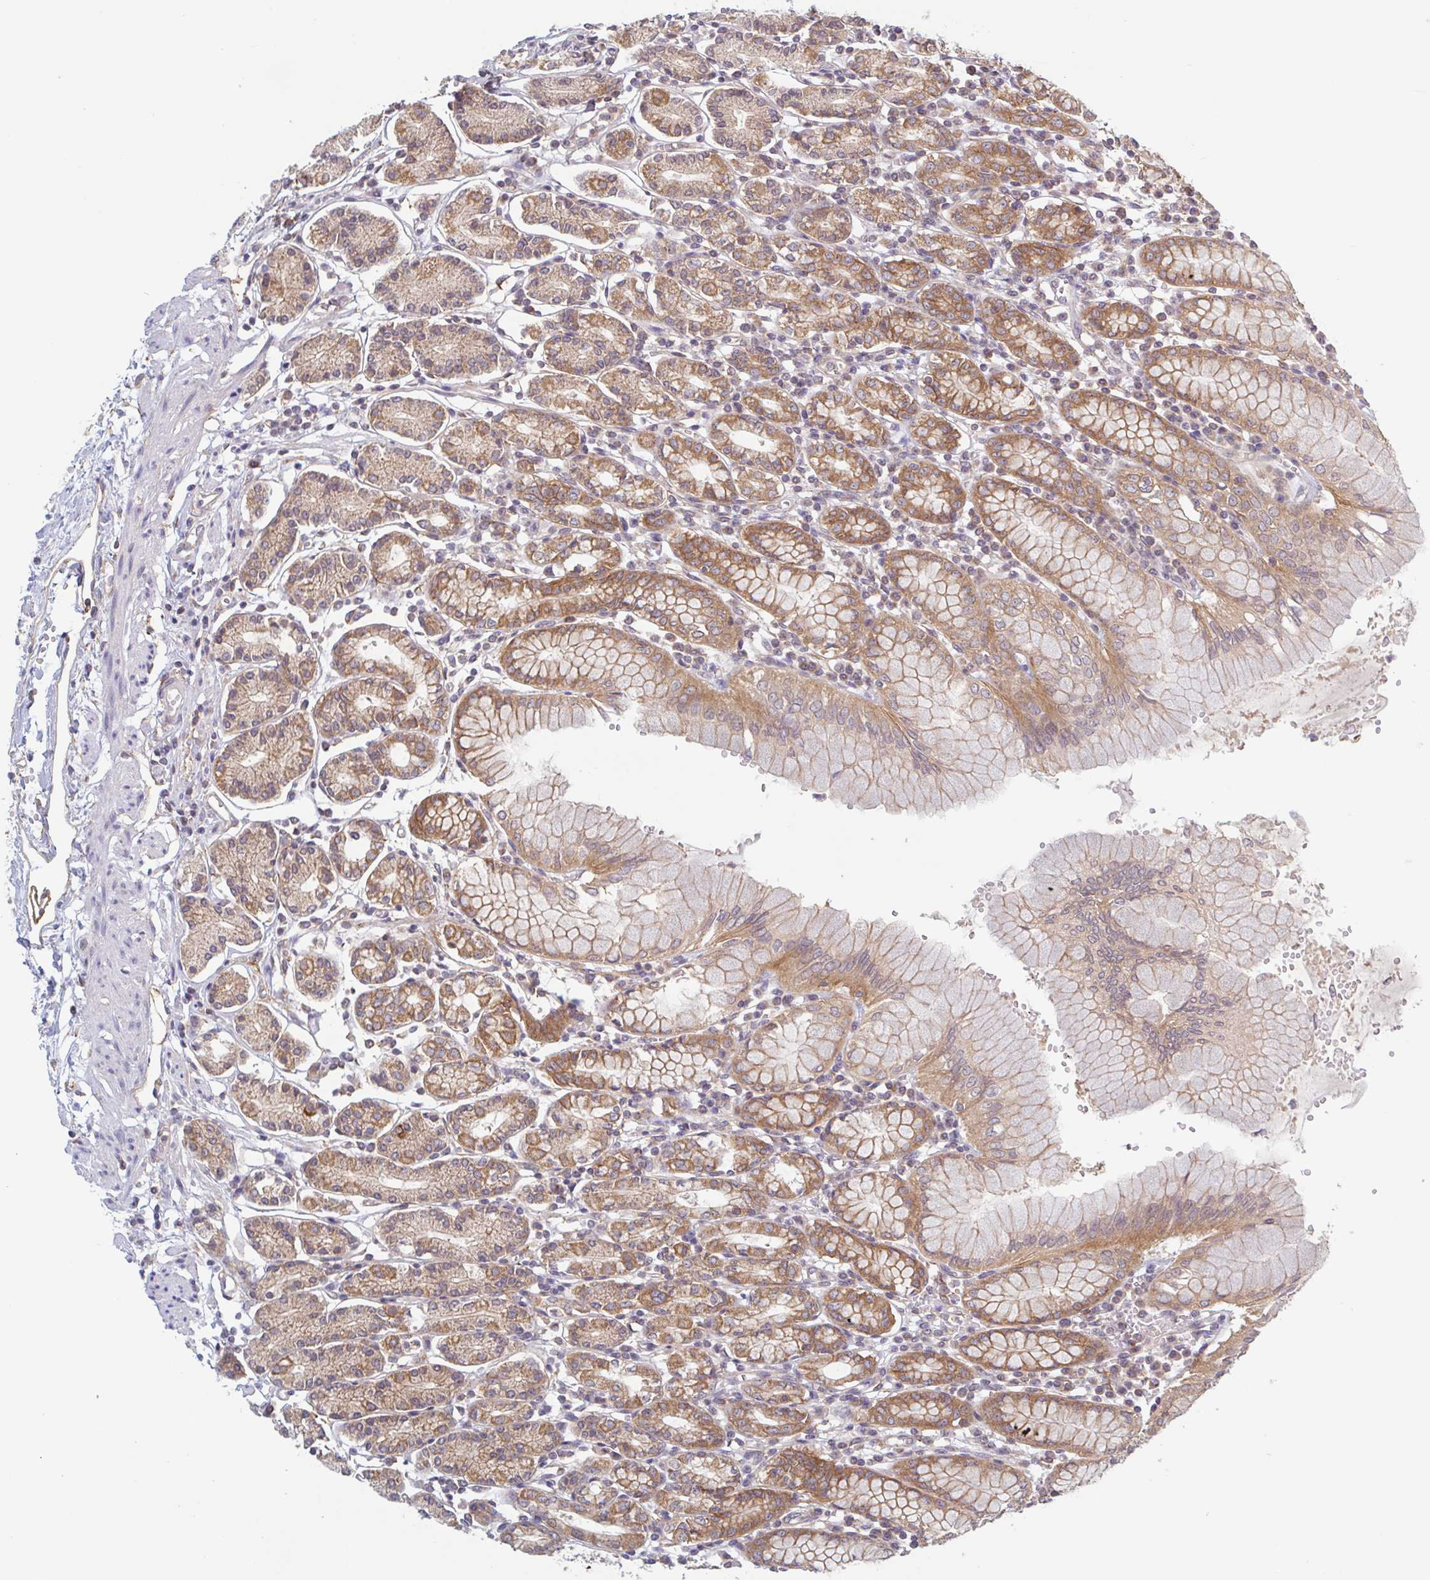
{"staining": {"intensity": "moderate", "quantity": ">75%", "location": "cytoplasmic/membranous"}, "tissue": "stomach", "cell_type": "Glandular cells", "image_type": "normal", "snomed": [{"axis": "morphology", "description": "Normal tissue, NOS"}, {"axis": "topography", "description": "Stomach"}], "caption": "Glandular cells reveal medium levels of moderate cytoplasmic/membranous positivity in approximately >75% of cells in benign human stomach.", "gene": "SURF1", "patient": {"sex": "female", "age": 62}}